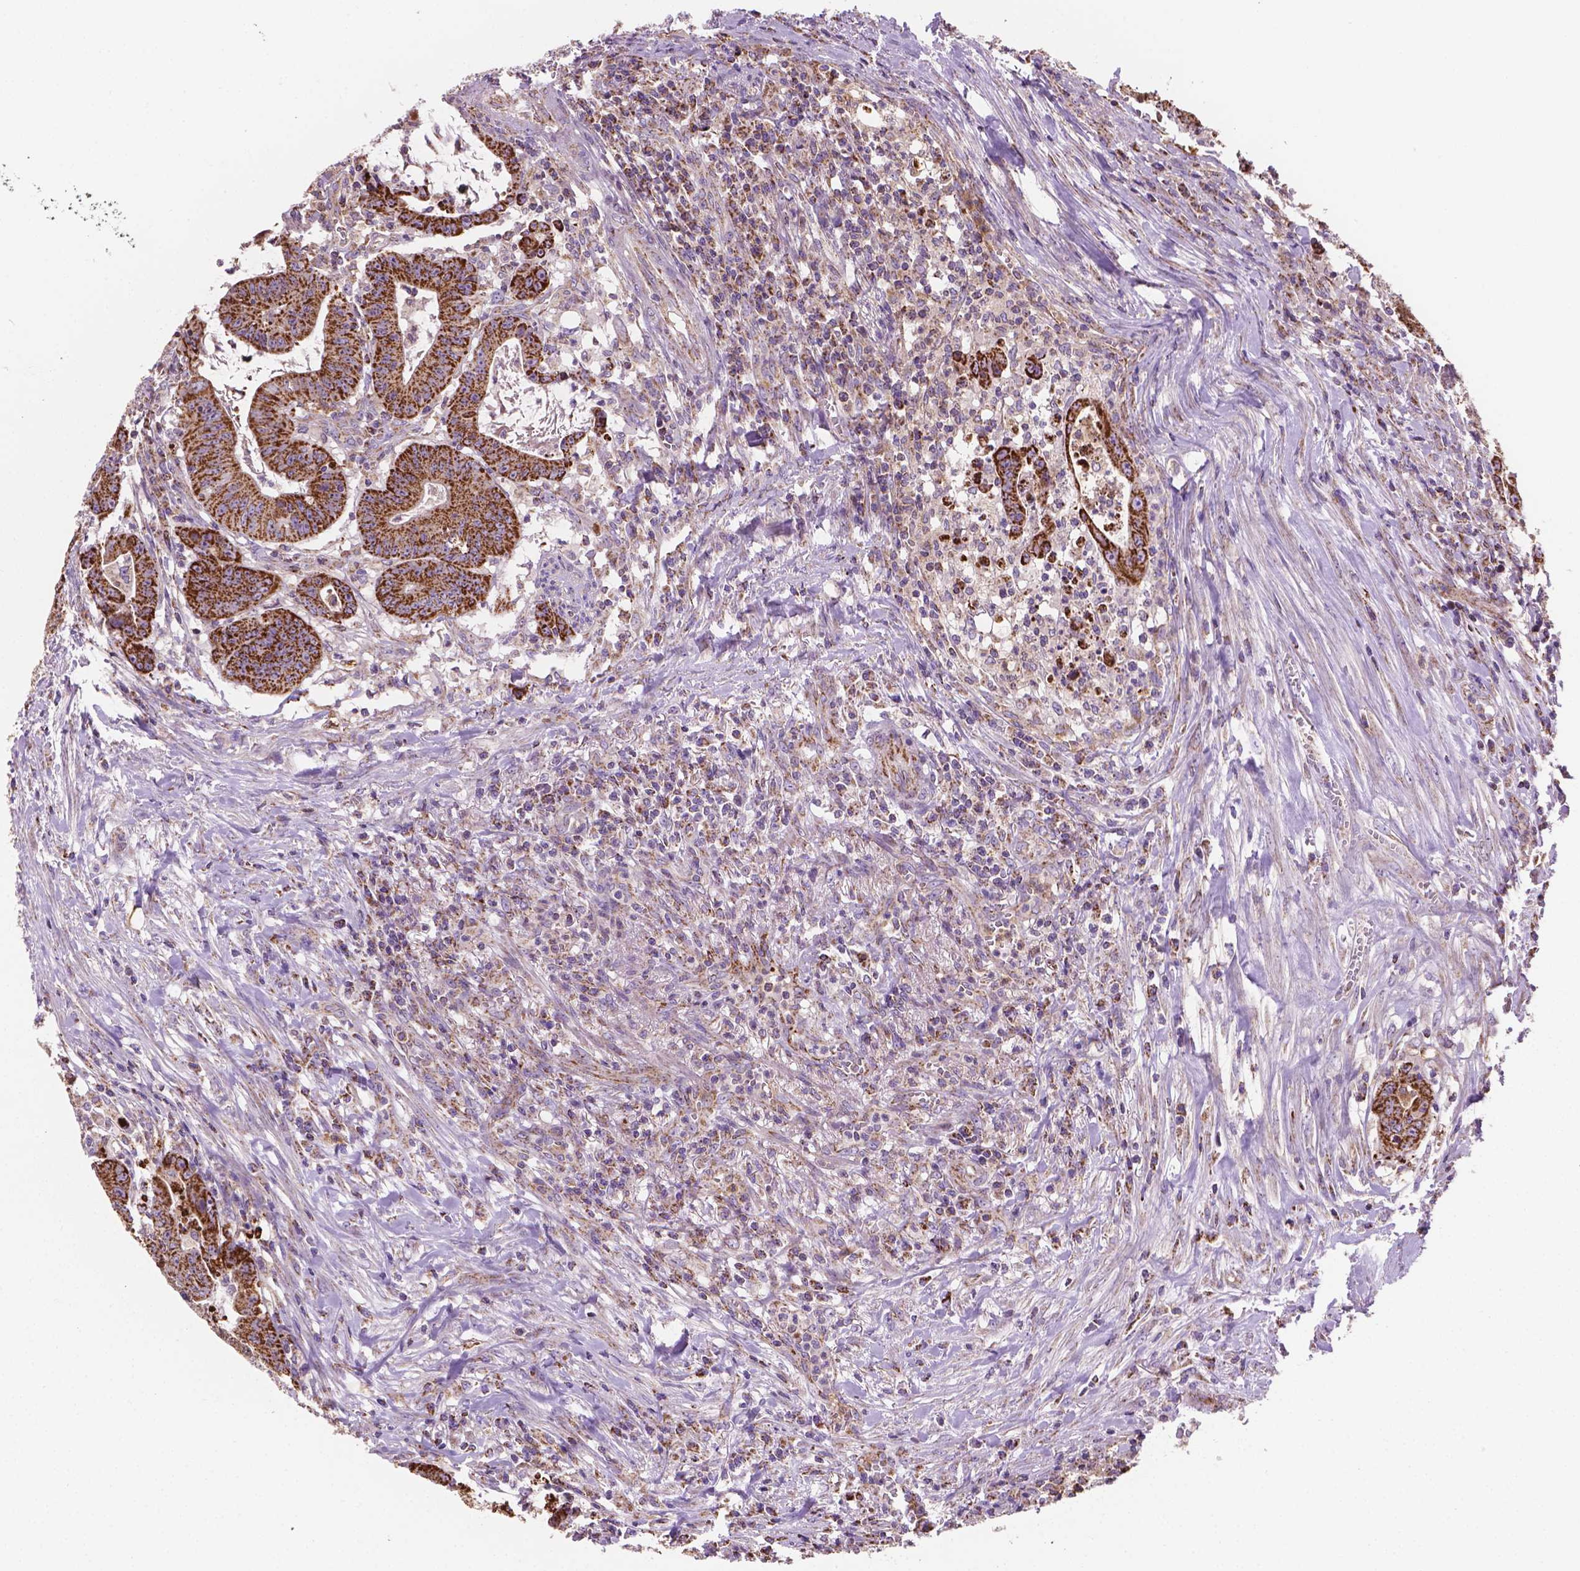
{"staining": {"intensity": "strong", "quantity": ">75%", "location": "cytoplasmic/membranous"}, "tissue": "colorectal cancer", "cell_type": "Tumor cells", "image_type": "cancer", "snomed": [{"axis": "morphology", "description": "Adenocarcinoma, NOS"}, {"axis": "topography", "description": "Colon"}], "caption": "Tumor cells exhibit high levels of strong cytoplasmic/membranous staining in approximately >75% of cells in human colorectal cancer (adenocarcinoma).", "gene": "PIBF1", "patient": {"sex": "male", "age": 33}}